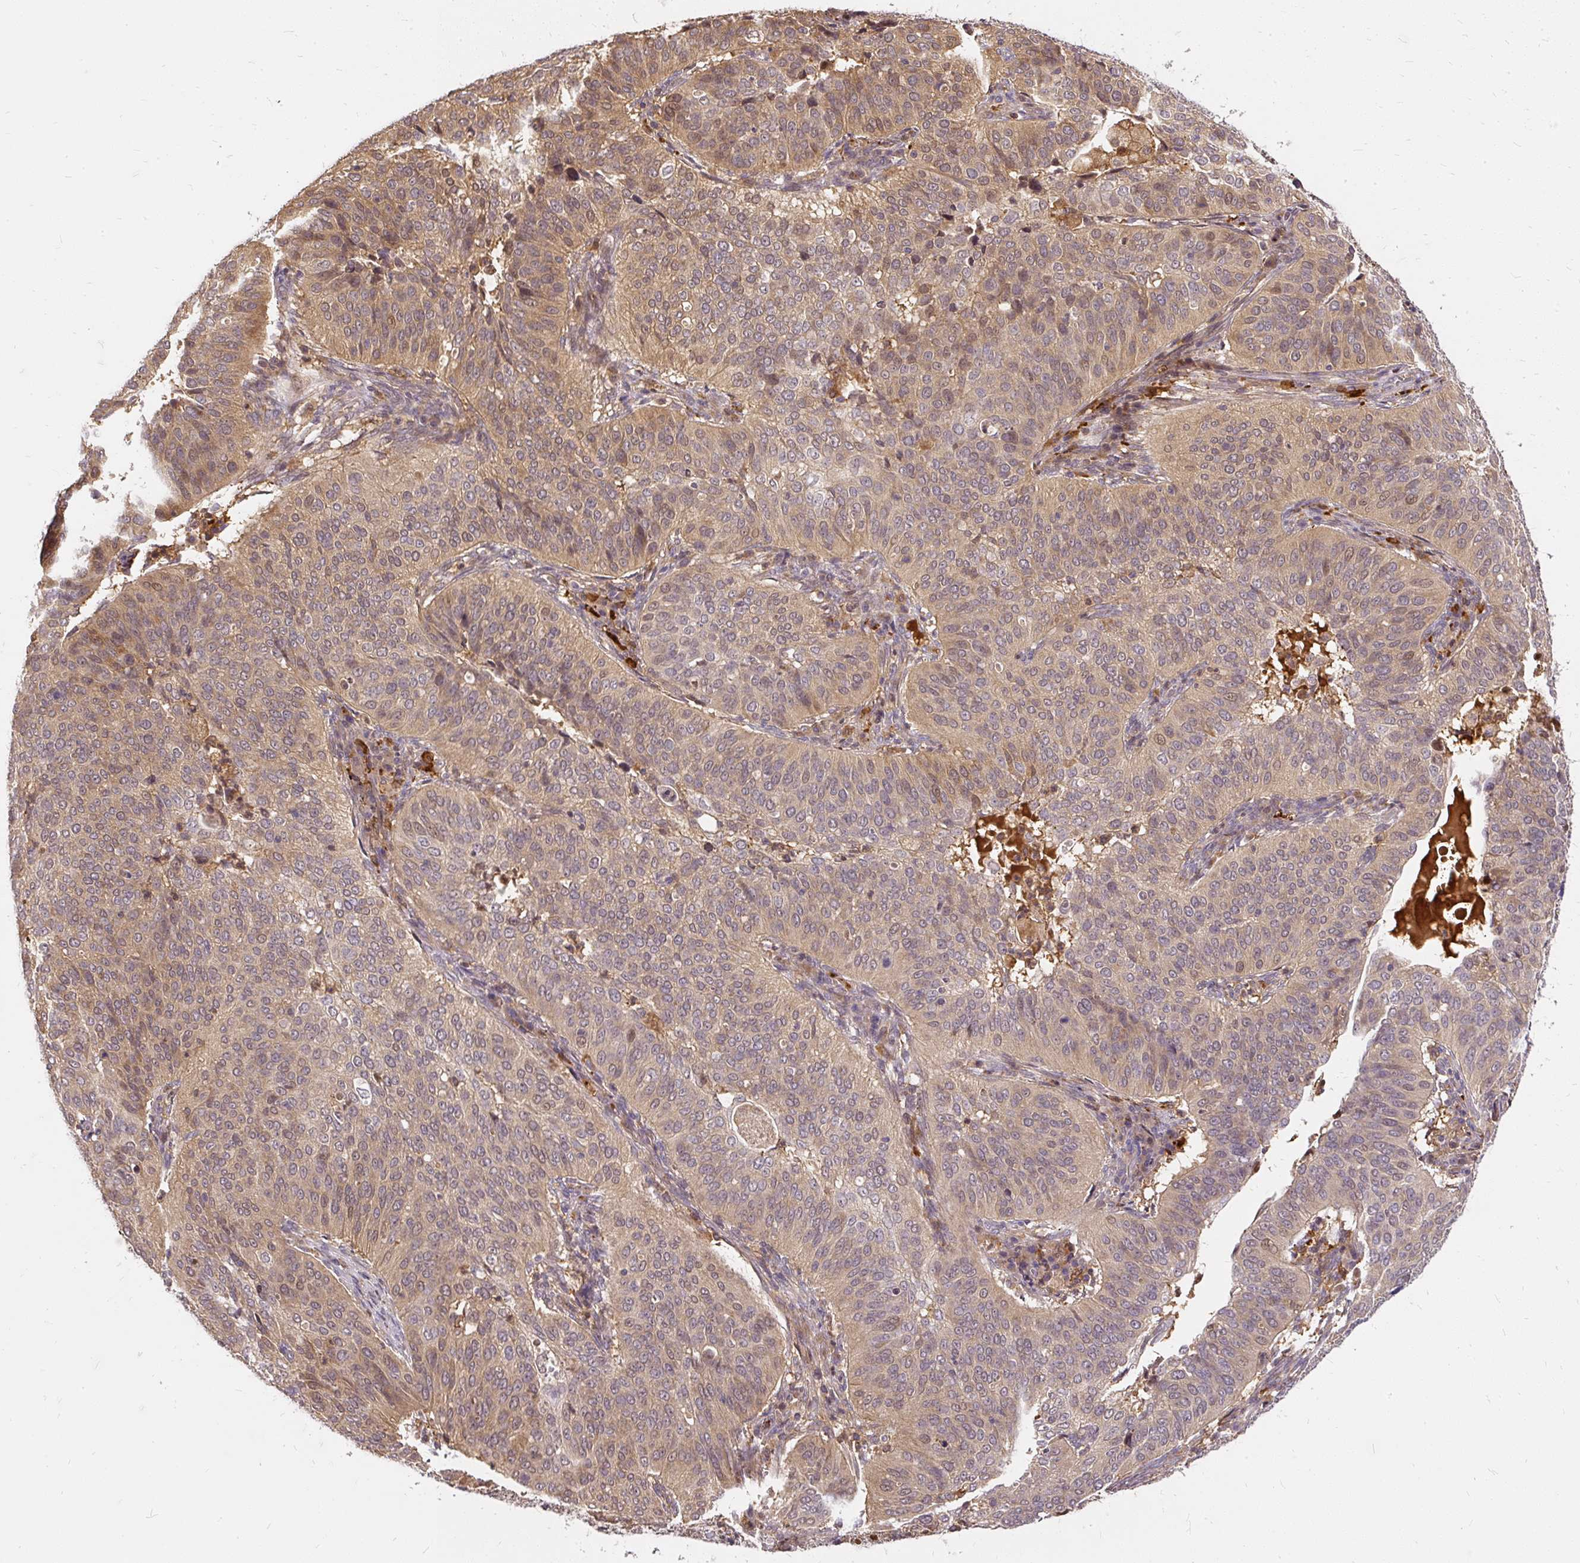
{"staining": {"intensity": "weak", "quantity": "25%-75%", "location": "cytoplasmic/membranous,nuclear"}, "tissue": "cervical cancer", "cell_type": "Tumor cells", "image_type": "cancer", "snomed": [{"axis": "morphology", "description": "Normal tissue, NOS"}, {"axis": "morphology", "description": "Squamous cell carcinoma, NOS"}, {"axis": "topography", "description": "Cervix"}], "caption": "A brown stain labels weak cytoplasmic/membranous and nuclear positivity of a protein in human cervical squamous cell carcinoma tumor cells. The protein is stained brown, and the nuclei are stained in blue (DAB IHC with brightfield microscopy, high magnification).", "gene": "AP5S1", "patient": {"sex": "female", "age": 39}}